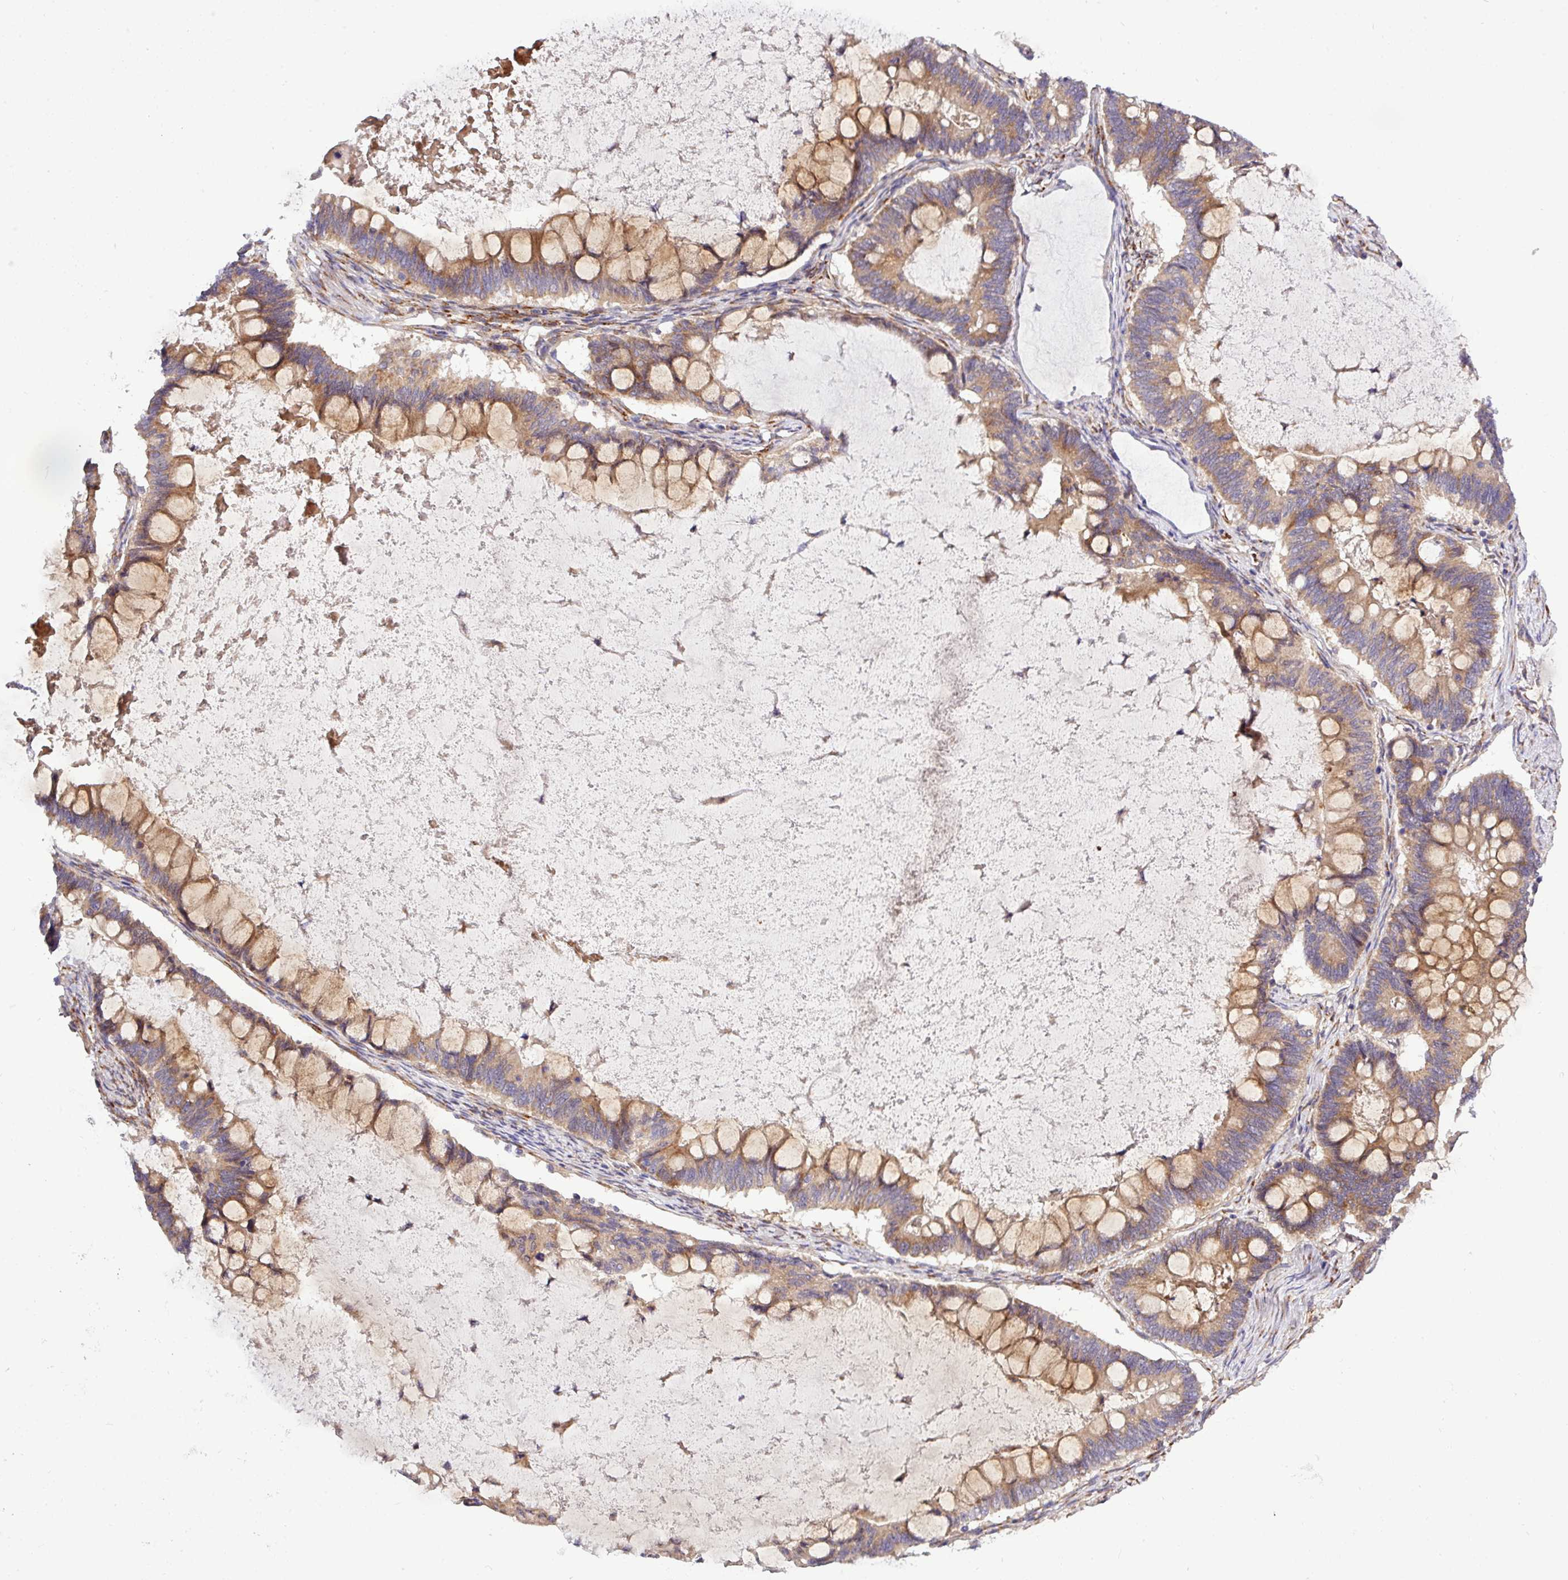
{"staining": {"intensity": "moderate", "quantity": "25%-75%", "location": "cytoplasmic/membranous"}, "tissue": "ovarian cancer", "cell_type": "Tumor cells", "image_type": "cancer", "snomed": [{"axis": "morphology", "description": "Cystadenocarcinoma, mucinous, NOS"}, {"axis": "topography", "description": "Ovary"}], "caption": "Tumor cells show moderate cytoplasmic/membranous staining in about 25%-75% of cells in mucinous cystadenocarcinoma (ovarian).", "gene": "TM2D2", "patient": {"sex": "female", "age": 61}}